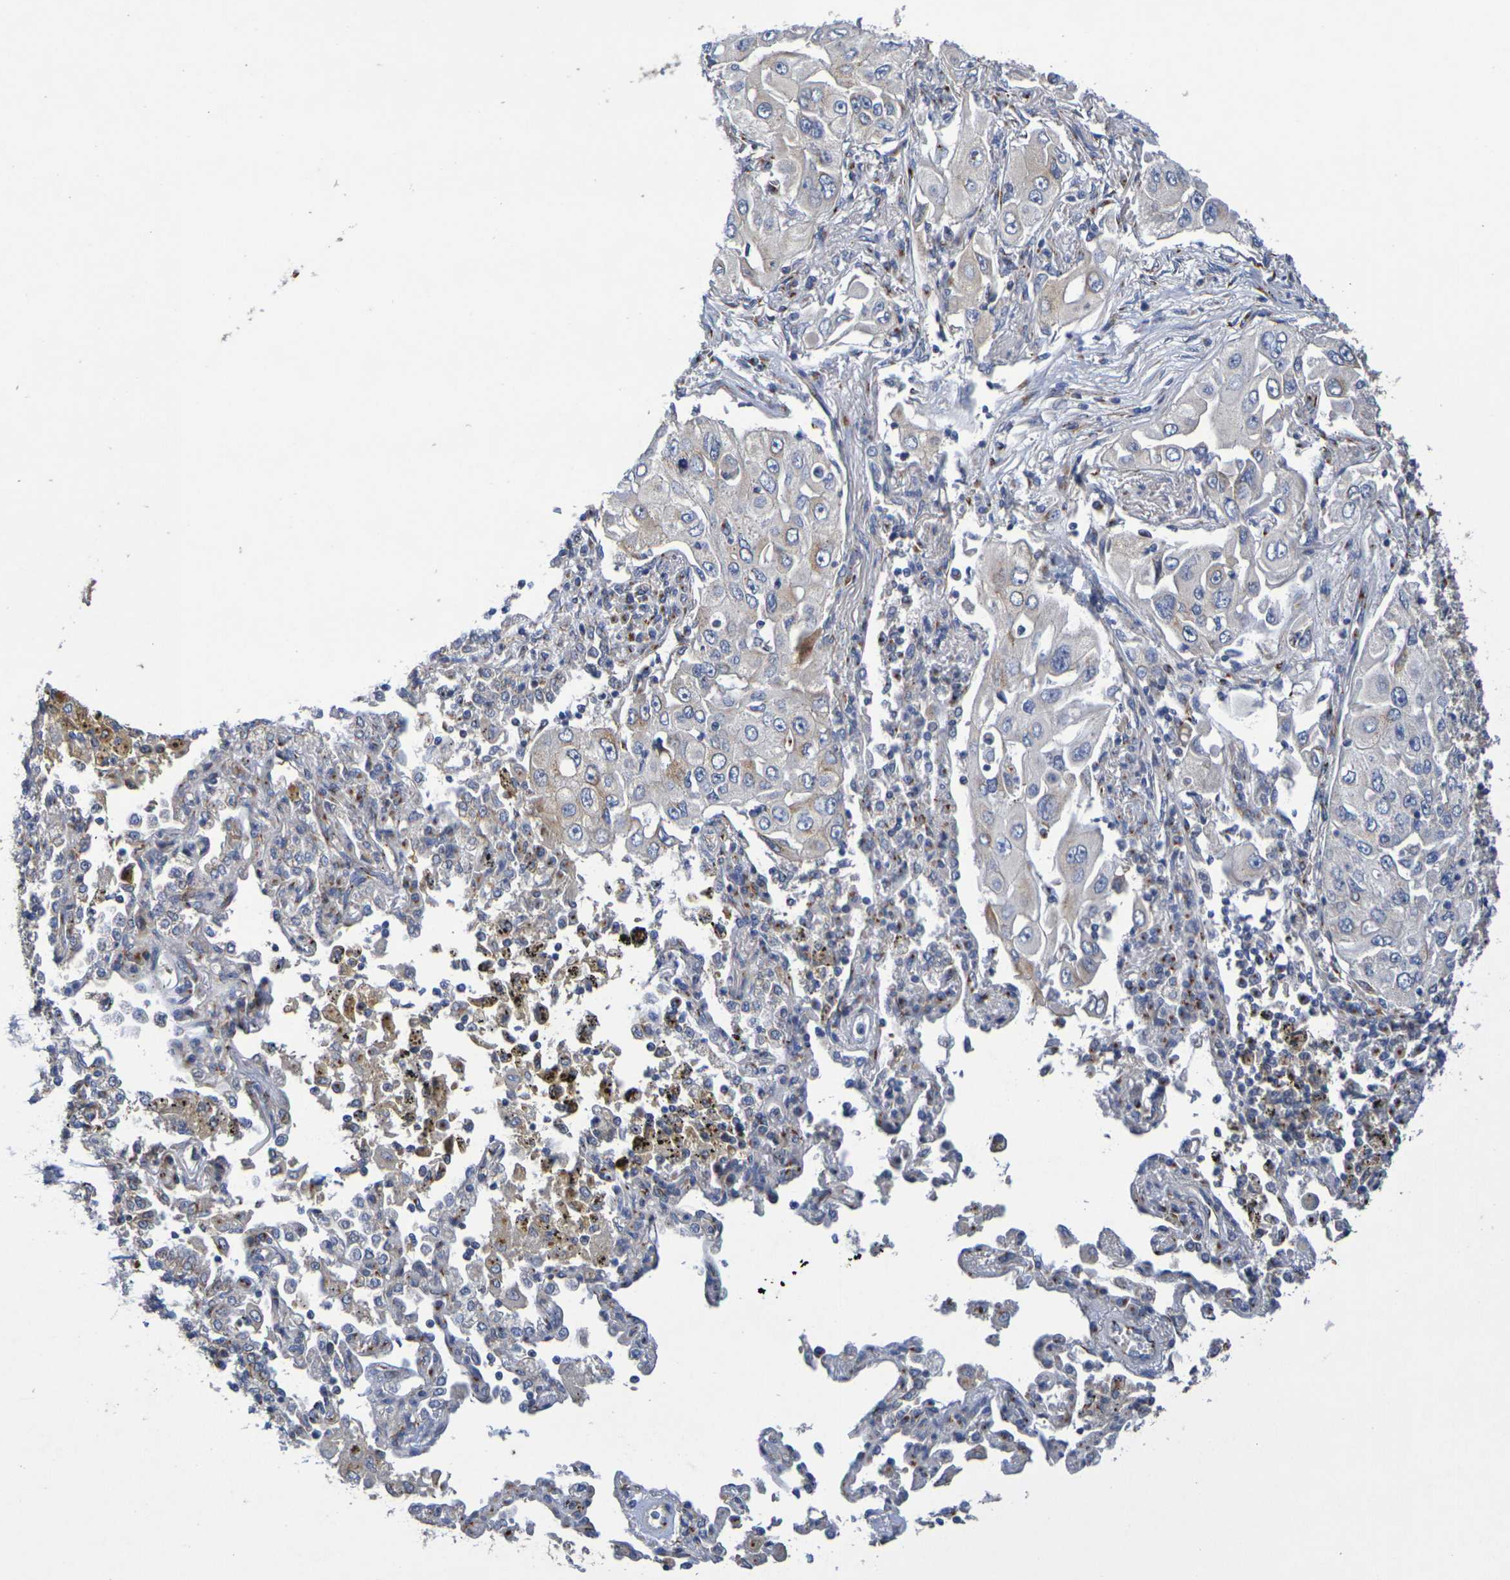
{"staining": {"intensity": "negative", "quantity": "none", "location": "none"}, "tissue": "lung cancer", "cell_type": "Tumor cells", "image_type": "cancer", "snomed": [{"axis": "morphology", "description": "Adenocarcinoma, NOS"}, {"axis": "topography", "description": "Lung"}], "caption": "There is no significant staining in tumor cells of adenocarcinoma (lung). Brightfield microscopy of IHC stained with DAB (brown) and hematoxylin (blue), captured at high magnification.", "gene": "DCP2", "patient": {"sex": "male", "age": 84}}